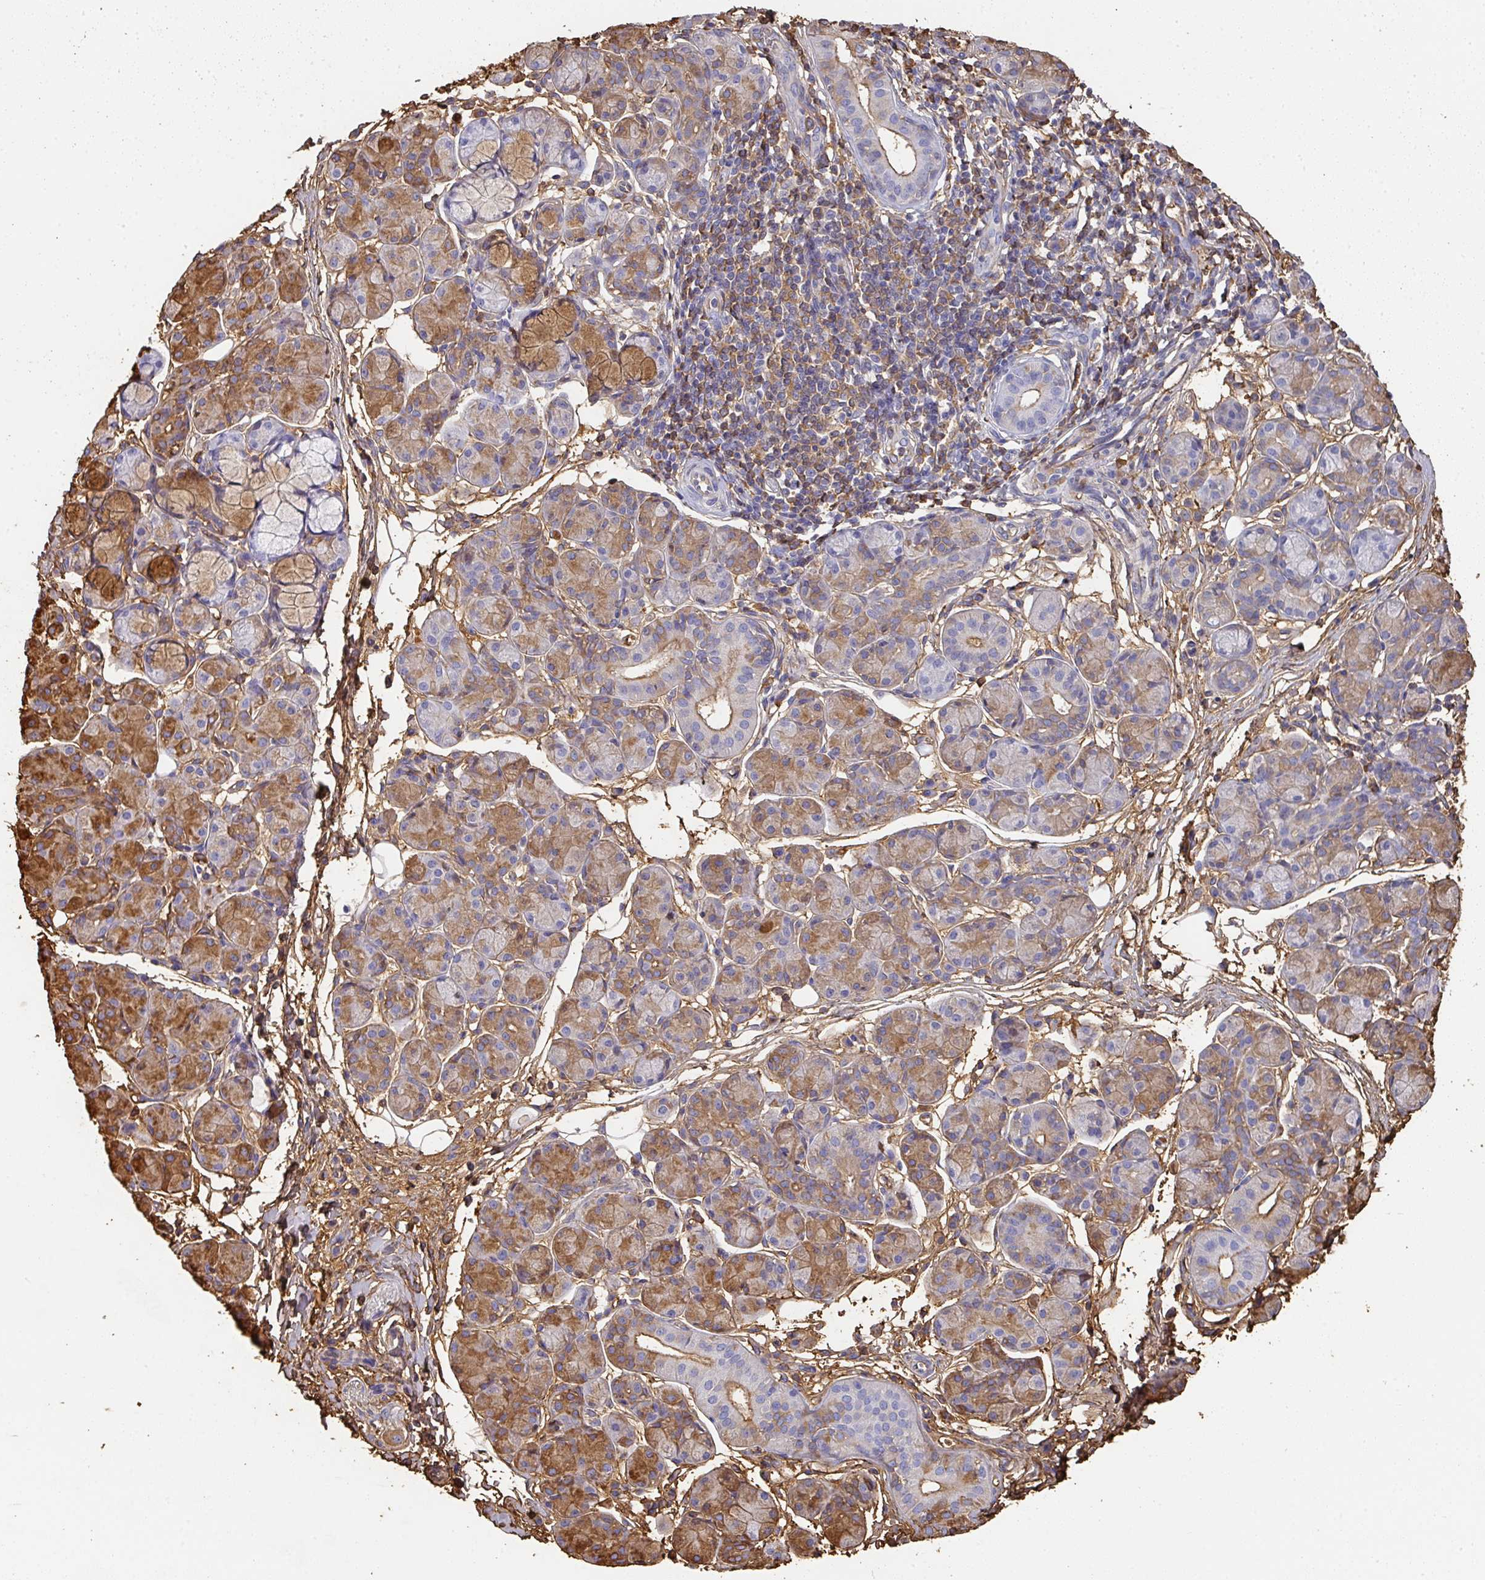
{"staining": {"intensity": "moderate", "quantity": "25%-75%", "location": "cytoplasmic/membranous"}, "tissue": "salivary gland", "cell_type": "Glandular cells", "image_type": "normal", "snomed": [{"axis": "morphology", "description": "Normal tissue, NOS"}, {"axis": "morphology", "description": "Inflammation, NOS"}, {"axis": "topography", "description": "Lymph node"}, {"axis": "topography", "description": "Salivary gland"}], "caption": "An immunohistochemistry micrograph of benign tissue is shown. Protein staining in brown highlights moderate cytoplasmic/membranous positivity in salivary gland within glandular cells. Nuclei are stained in blue.", "gene": "ALB", "patient": {"sex": "male", "age": 3}}